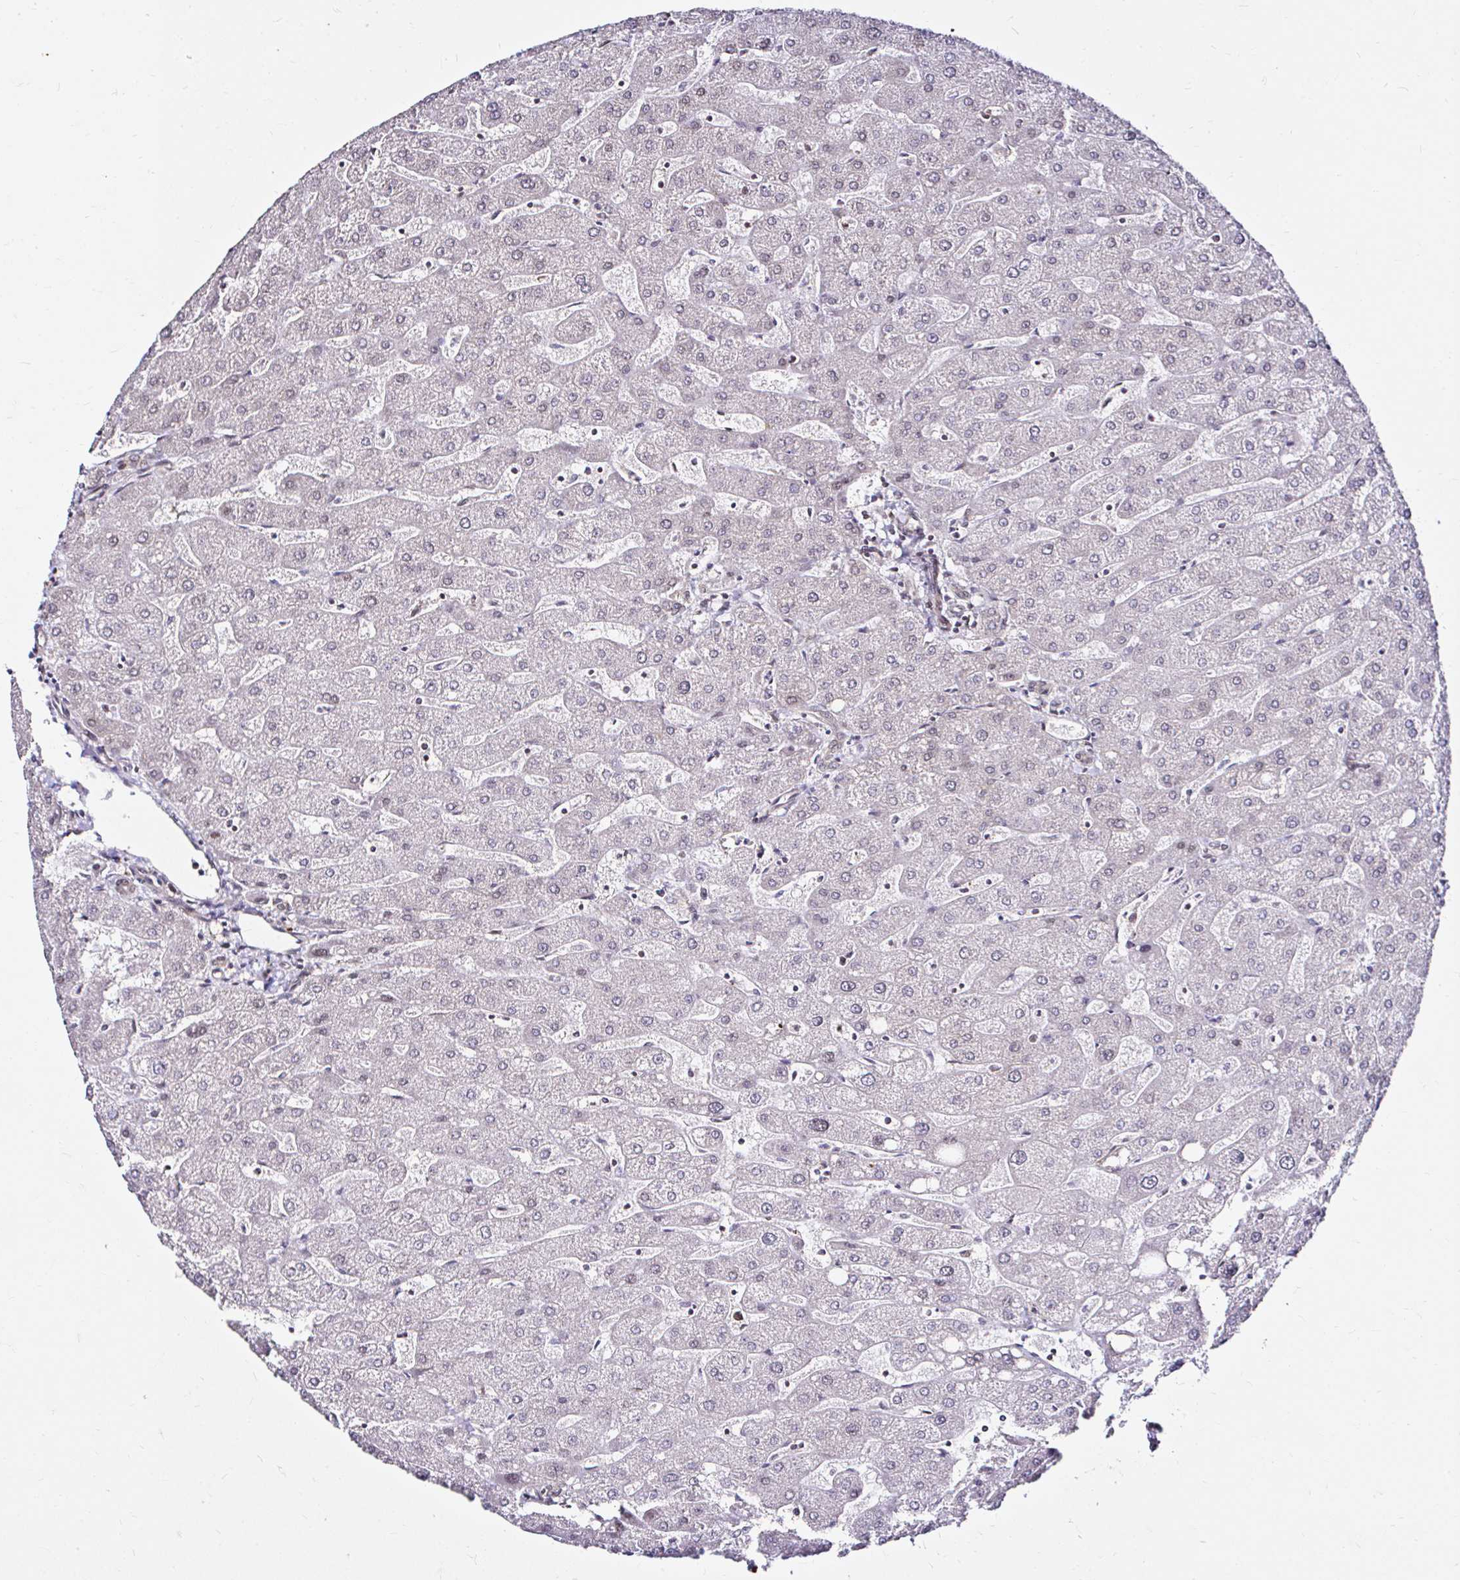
{"staining": {"intensity": "moderate", "quantity": "25%-75%", "location": "nuclear"}, "tissue": "liver", "cell_type": "Cholangiocytes", "image_type": "normal", "snomed": [{"axis": "morphology", "description": "Normal tissue, NOS"}, {"axis": "topography", "description": "Liver"}], "caption": "An immunohistochemistry (IHC) histopathology image of unremarkable tissue is shown. Protein staining in brown shows moderate nuclear positivity in liver within cholangiocytes. The staining was performed using DAB (3,3'-diaminobenzidine) to visualize the protein expression in brown, while the nuclei were stained in blue with hematoxylin (Magnification: 20x).", "gene": "SNRPC", "patient": {"sex": "male", "age": 67}}